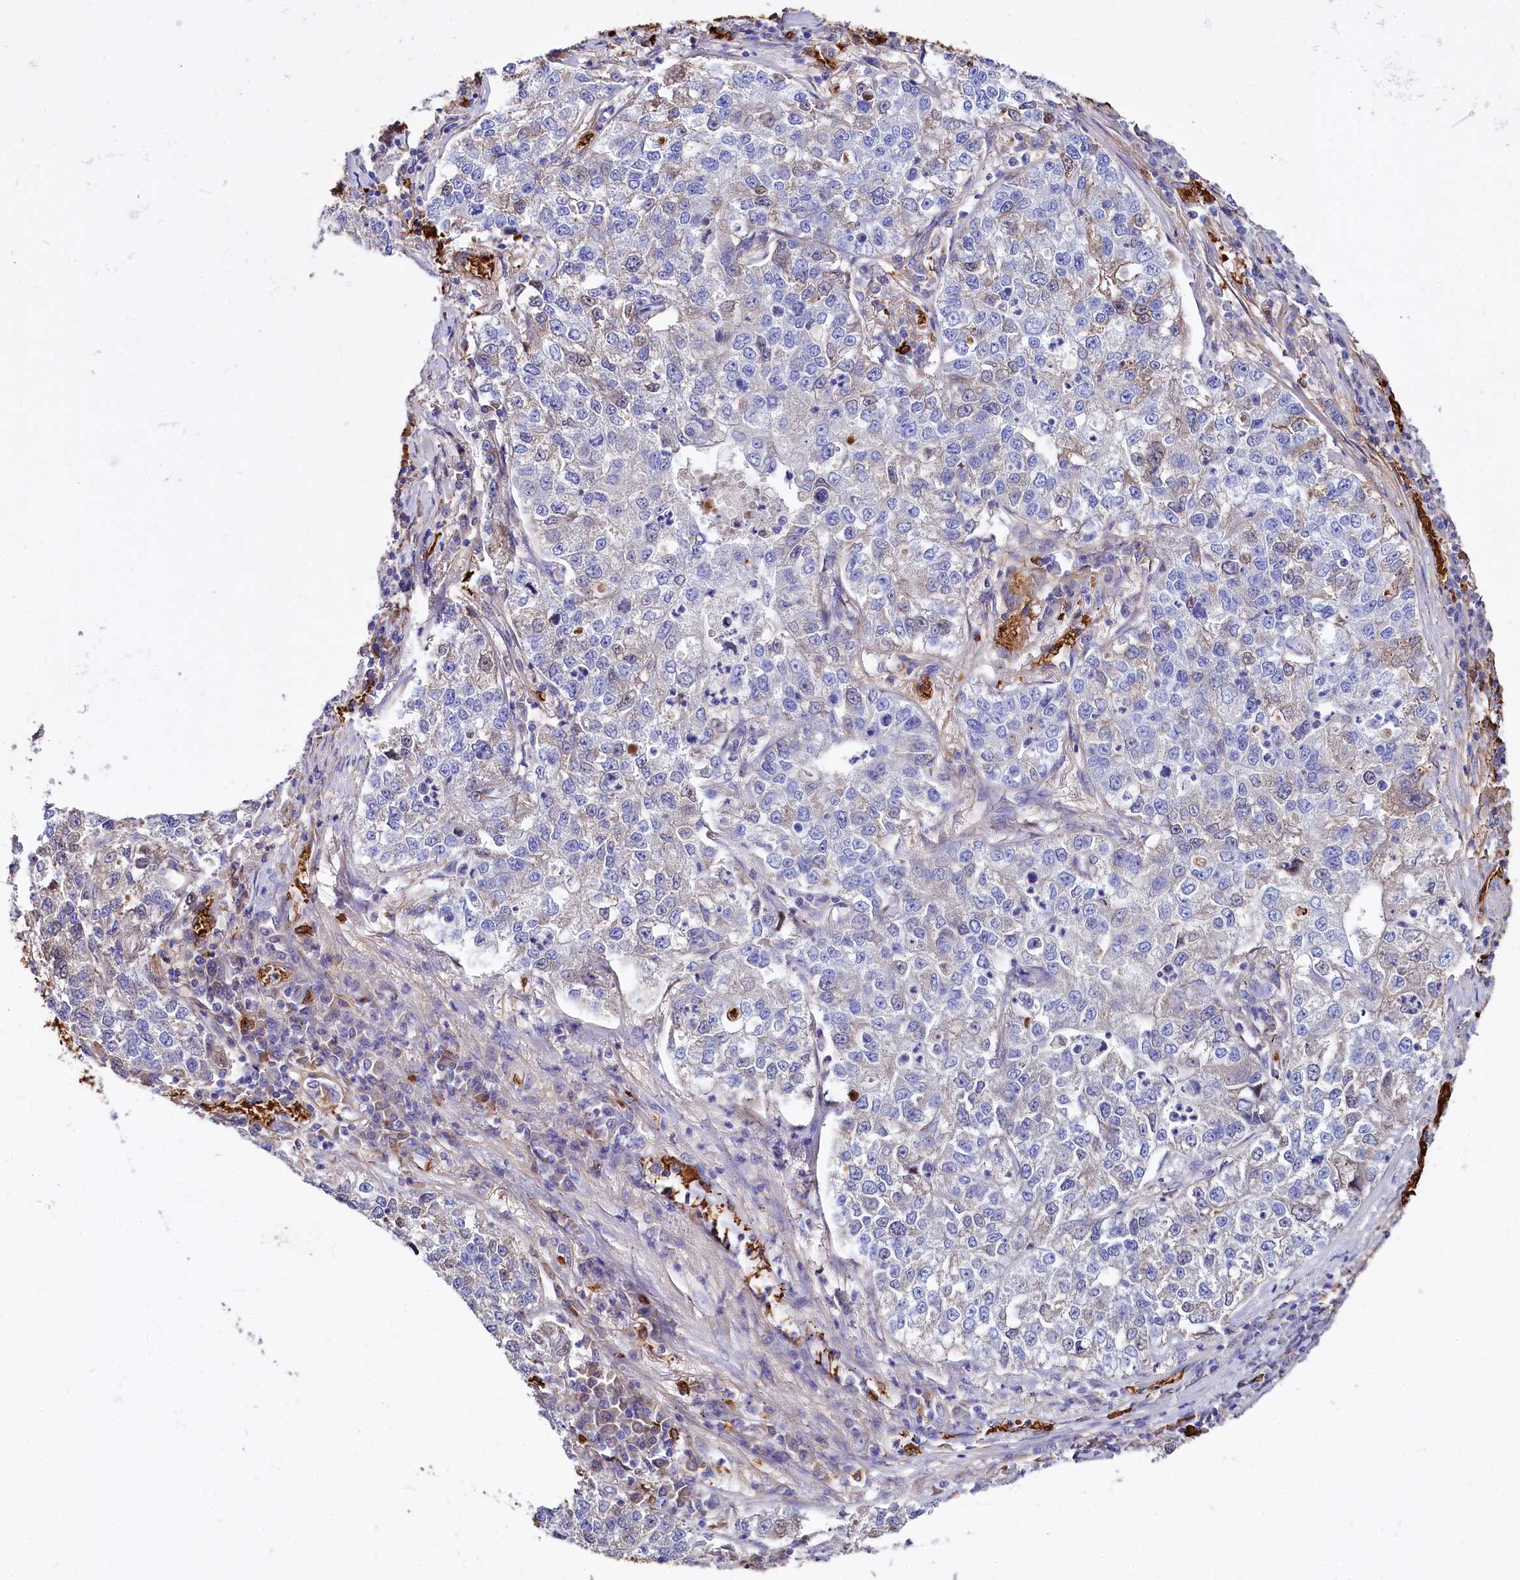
{"staining": {"intensity": "strong", "quantity": "<25%", "location": "cytoplasmic/membranous,nuclear"}, "tissue": "lung cancer", "cell_type": "Tumor cells", "image_type": "cancer", "snomed": [{"axis": "morphology", "description": "Adenocarcinoma, NOS"}, {"axis": "topography", "description": "Lung"}], "caption": "Strong cytoplasmic/membranous and nuclear positivity for a protein is present in approximately <25% of tumor cells of lung adenocarcinoma using immunohistochemistry.", "gene": "RPUSD3", "patient": {"sex": "male", "age": 49}}